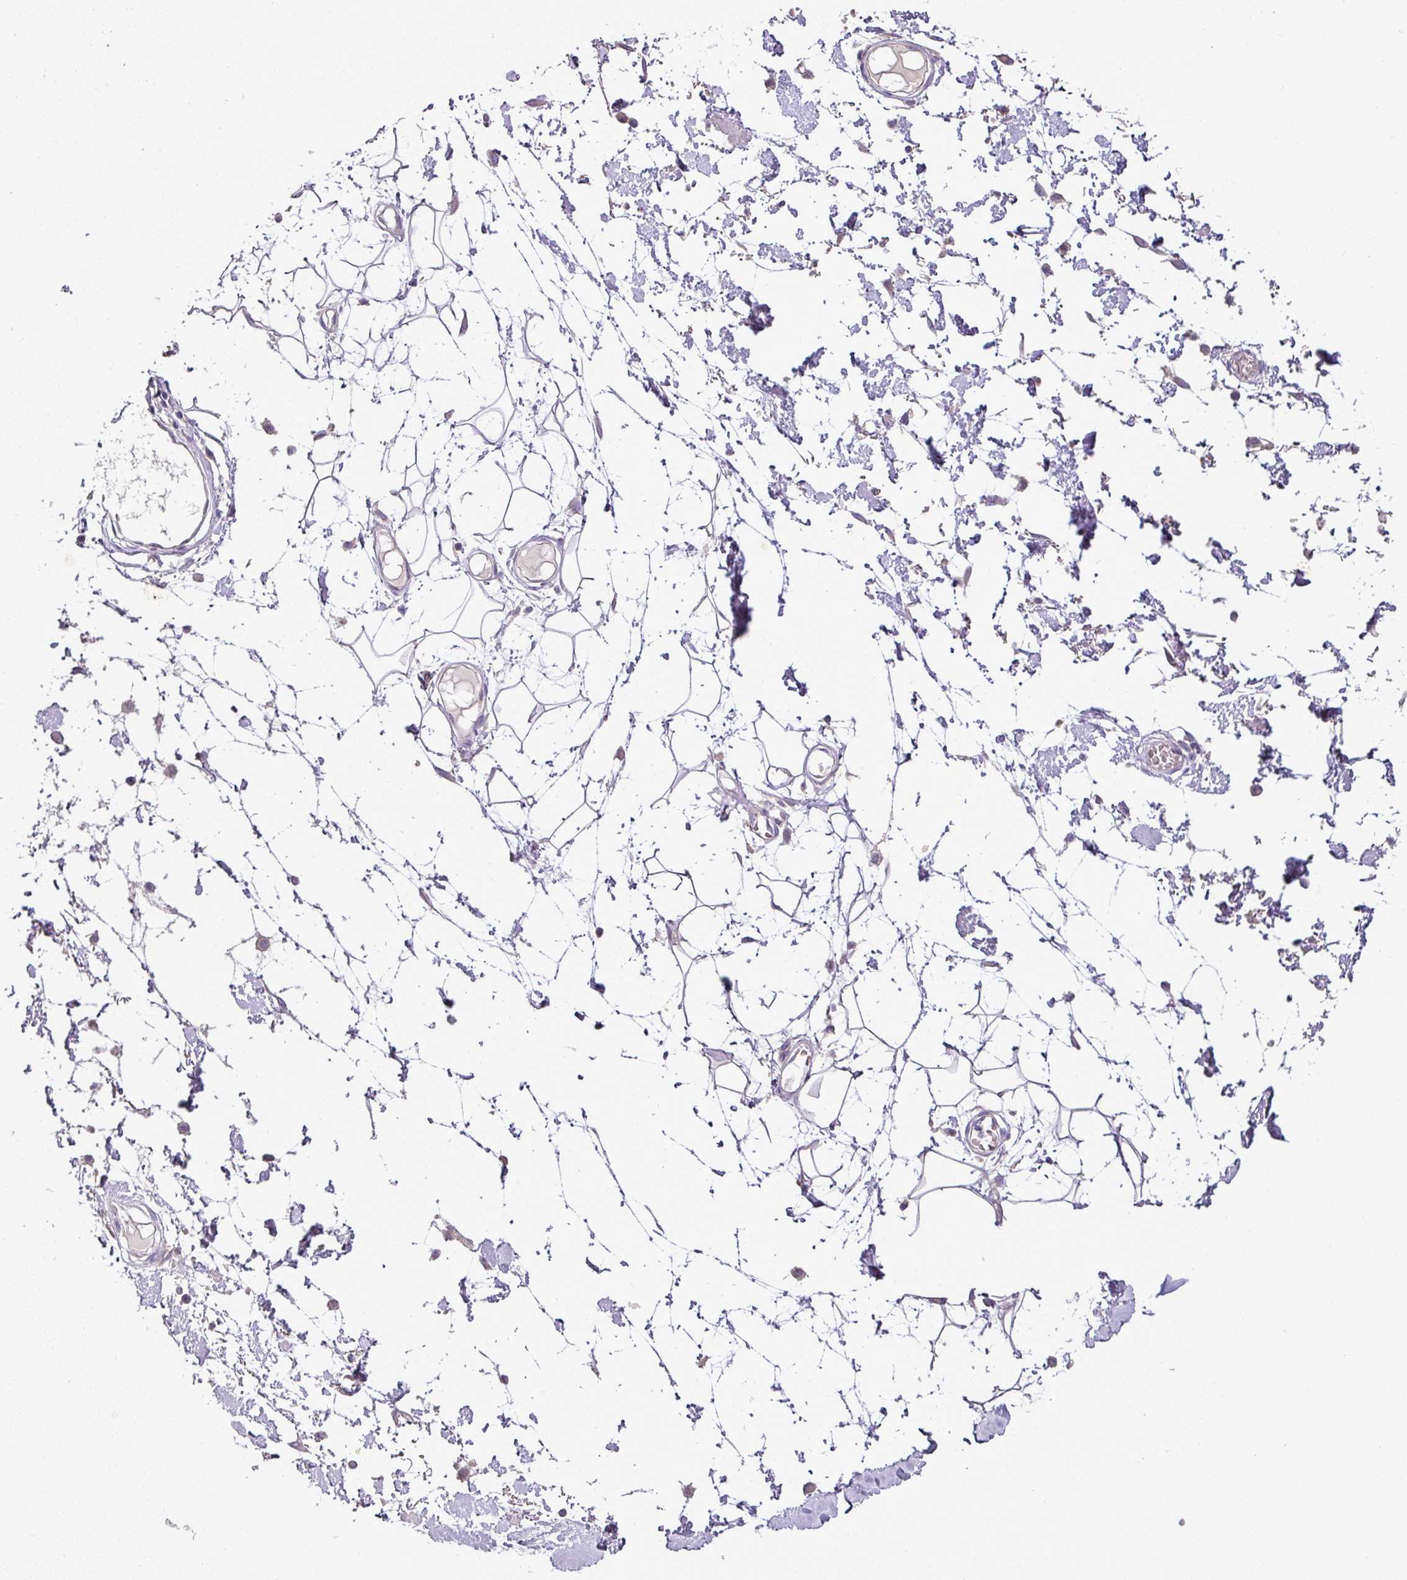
{"staining": {"intensity": "negative", "quantity": "none", "location": "none"}, "tissue": "adipose tissue", "cell_type": "Adipocytes", "image_type": "normal", "snomed": [{"axis": "morphology", "description": "Normal tissue, NOS"}, {"axis": "topography", "description": "Vulva"}, {"axis": "topography", "description": "Peripheral nerve tissue"}], "caption": "Image shows no protein staining in adipocytes of normal adipose tissue. The staining is performed using DAB (3,3'-diaminobenzidine) brown chromogen with nuclei counter-stained in using hematoxylin.", "gene": "BRINP2", "patient": {"sex": "female", "age": 68}}